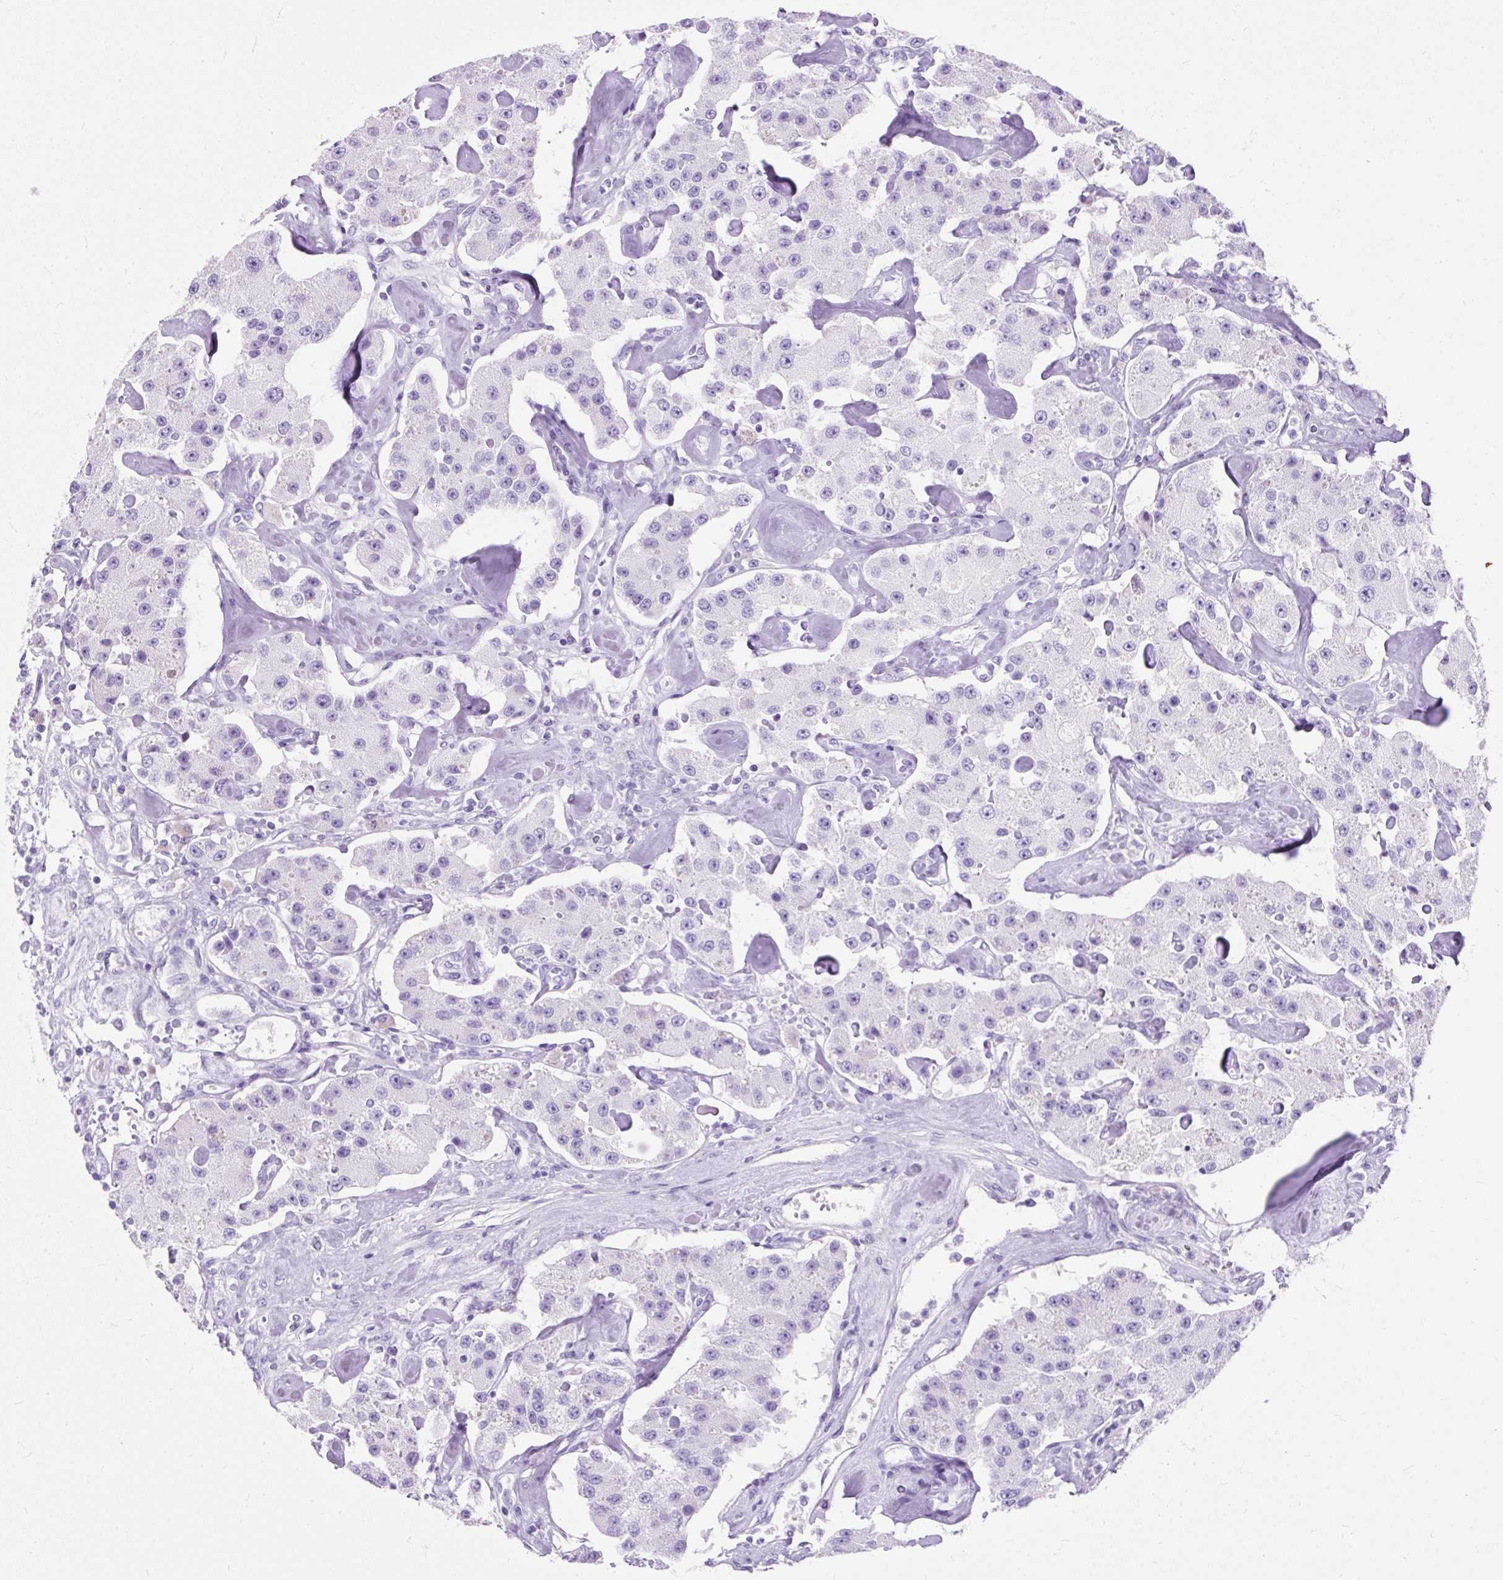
{"staining": {"intensity": "negative", "quantity": "none", "location": "none"}, "tissue": "carcinoid", "cell_type": "Tumor cells", "image_type": "cancer", "snomed": [{"axis": "morphology", "description": "Carcinoid, malignant, NOS"}, {"axis": "topography", "description": "Pancreas"}], "caption": "High magnification brightfield microscopy of carcinoid stained with DAB (3,3'-diaminobenzidine) (brown) and counterstained with hematoxylin (blue): tumor cells show no significant positivity. (DAB (3,3'-diaminobenzidine) IHC, high magnification).", "gene": "PVALB", "patient": {"sex": "male", "age": 41}}